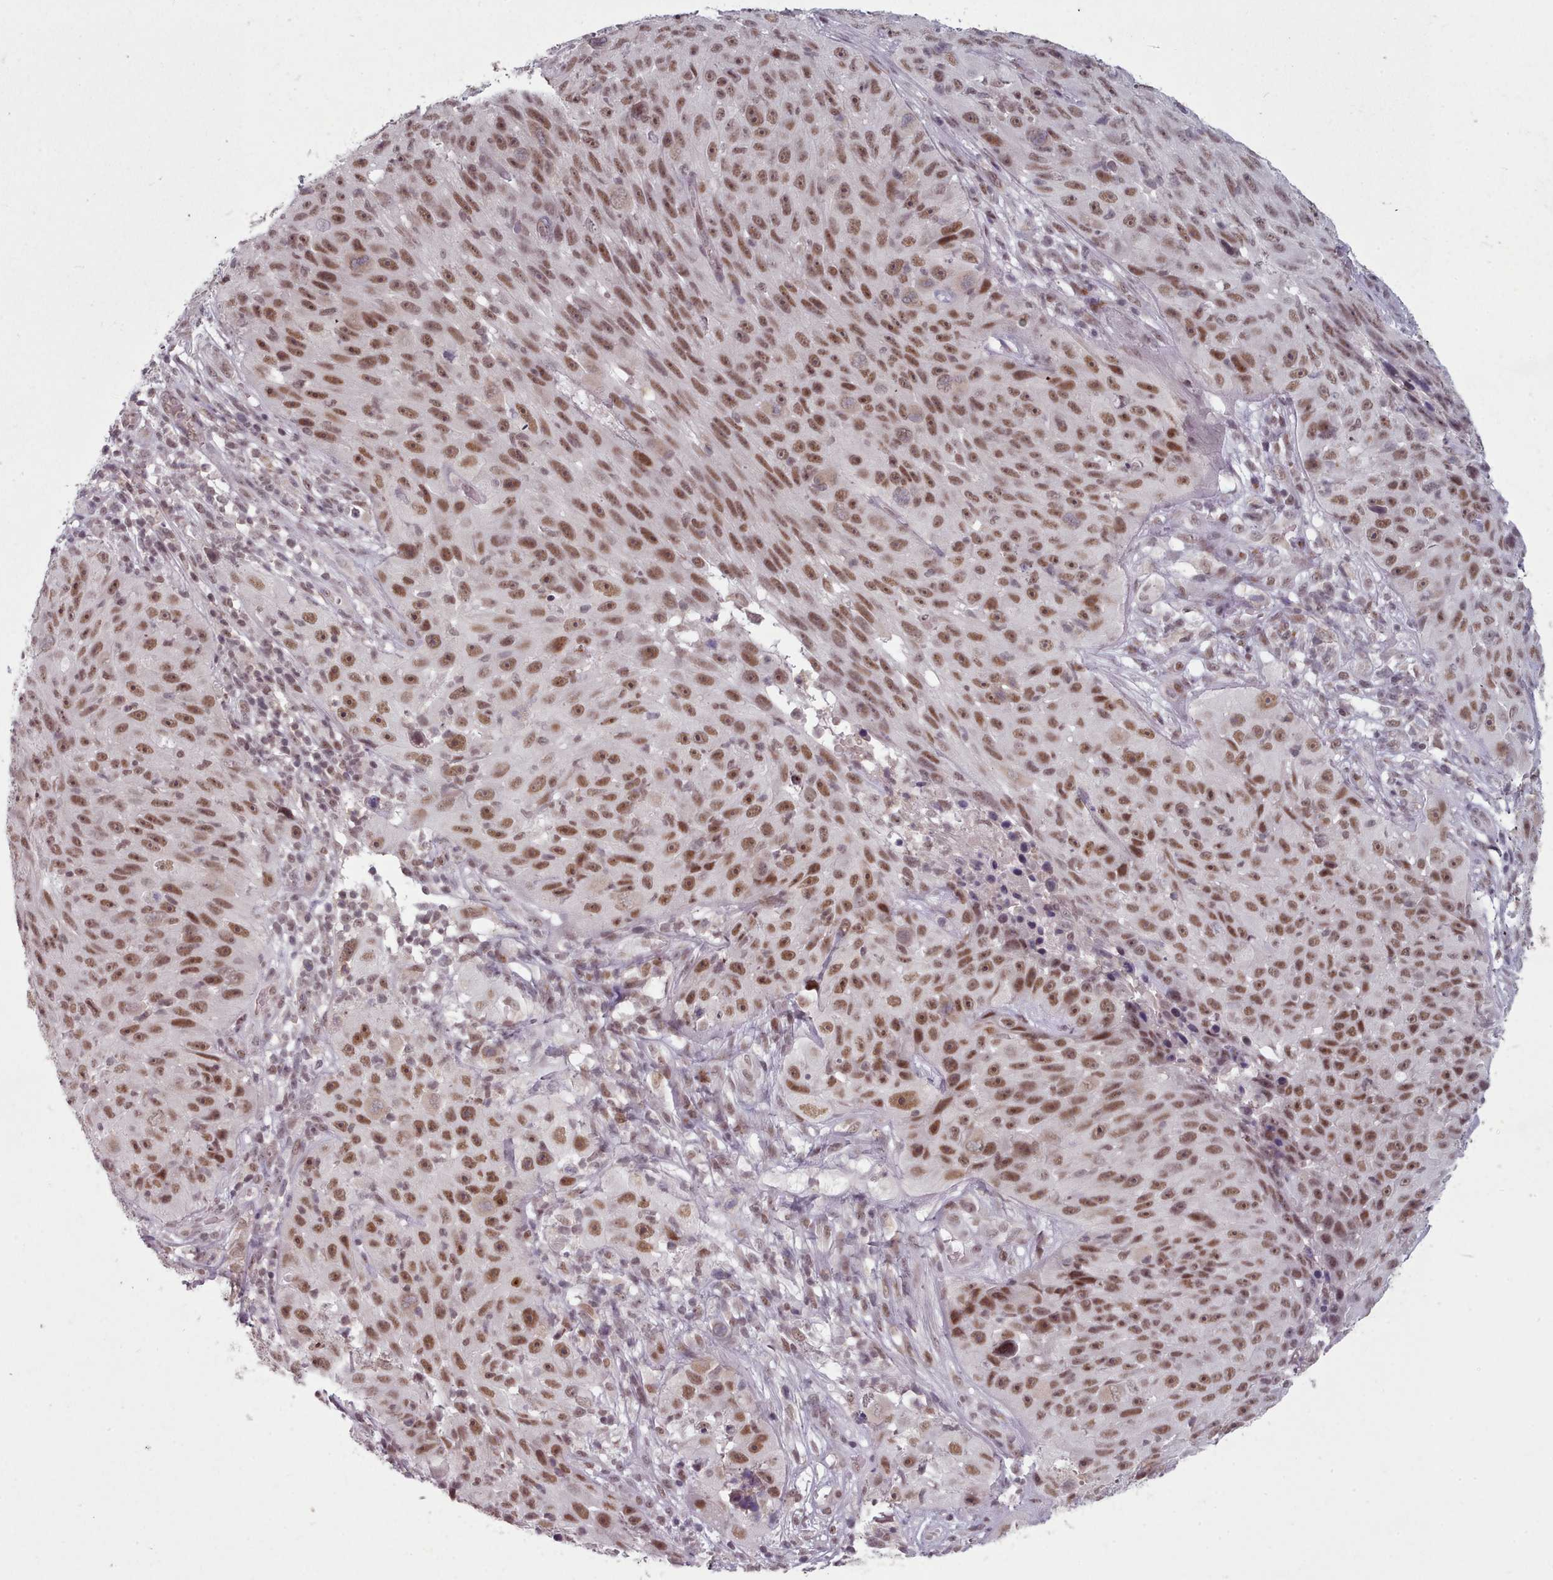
{"staining": {"intensity": "moderate", "quantity": ">75%", "location": "nuclear"}, "tissue": "skin cancer", "cell_type": "Tumor cells", "image_type": "cancer", "snomed": [{"axis": "morphology", "description": "Squamous cell carcinoma, NOS"}, {"axis": "topography", "description": "Skin"}], "caption": "Human squamous cell carcinoma (skin) stained for a protein (brown) displays moderate nuclear positive staining in about >75% of tumor cells.", "gene": "SRSF9", "patient": {"sex": "female", "age": 87}}